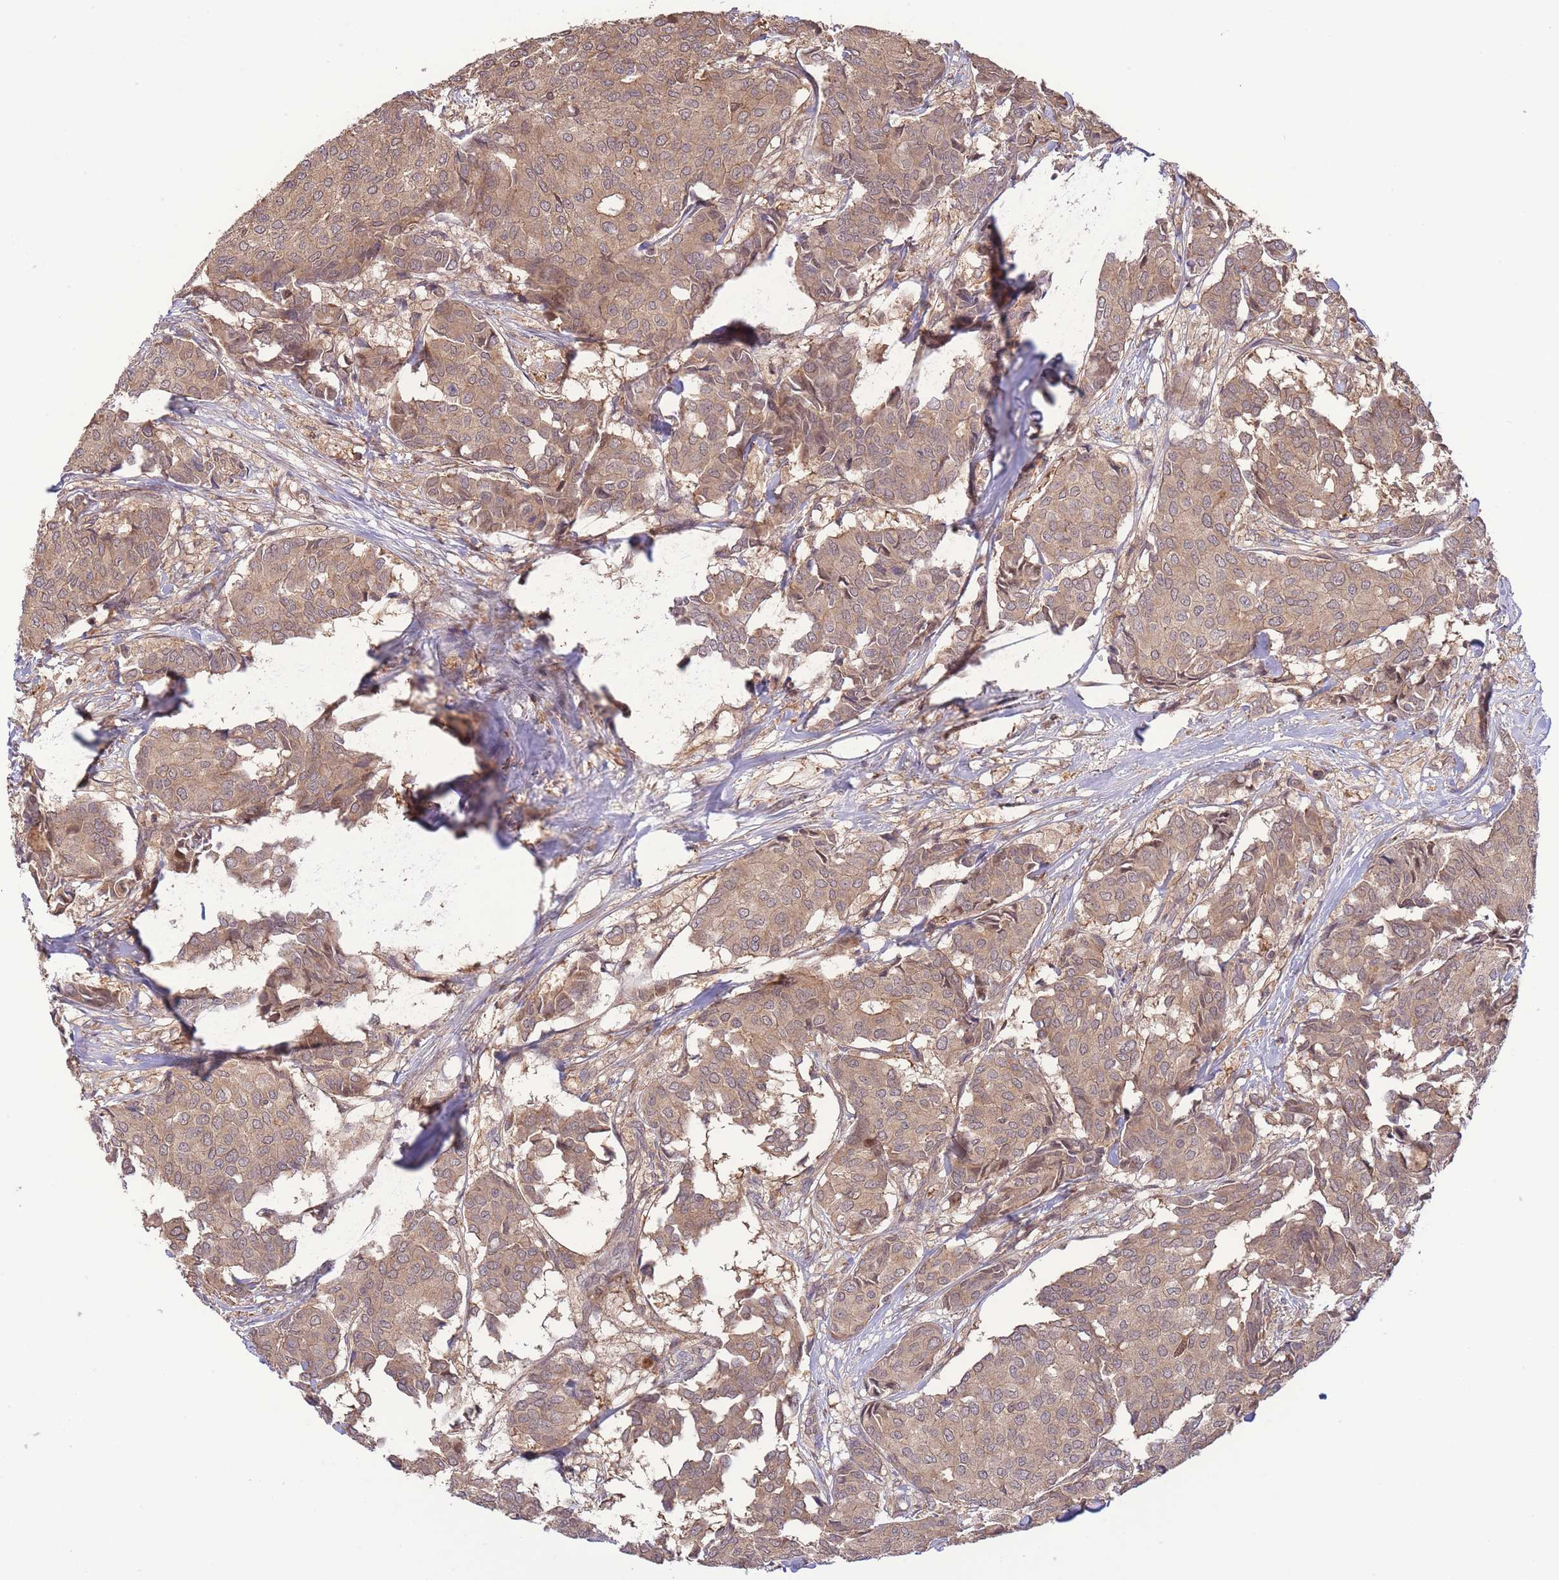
{"staining": {"intensity": "moderate", "quantity": ">75%", "location": "cytoplasmic/membranous"}, "tissue": "breast cancer", "cell_type": "Tumor cells", "image_type": "cancer", "snomed": [{"axis": "morphology", "description": "Duct carcinoma"}, {"axis": "topography", "description": "Breast"}], "caption": "Immunohistochemistry staining of breast infiltrating ductal carcinoma, which demonstrates medium levels of moderate cytoplasmic/membranous staining in approximately >75% of tumor cells indicating moderate cytoplasmic/membranous protein positivity. The staining was performed using DAB (brown) for protein detection and nuclei were counterstained in hematoxylin (blue).", "gene": "ZNF304", "patient": {"sex": "female", "age": 75}}